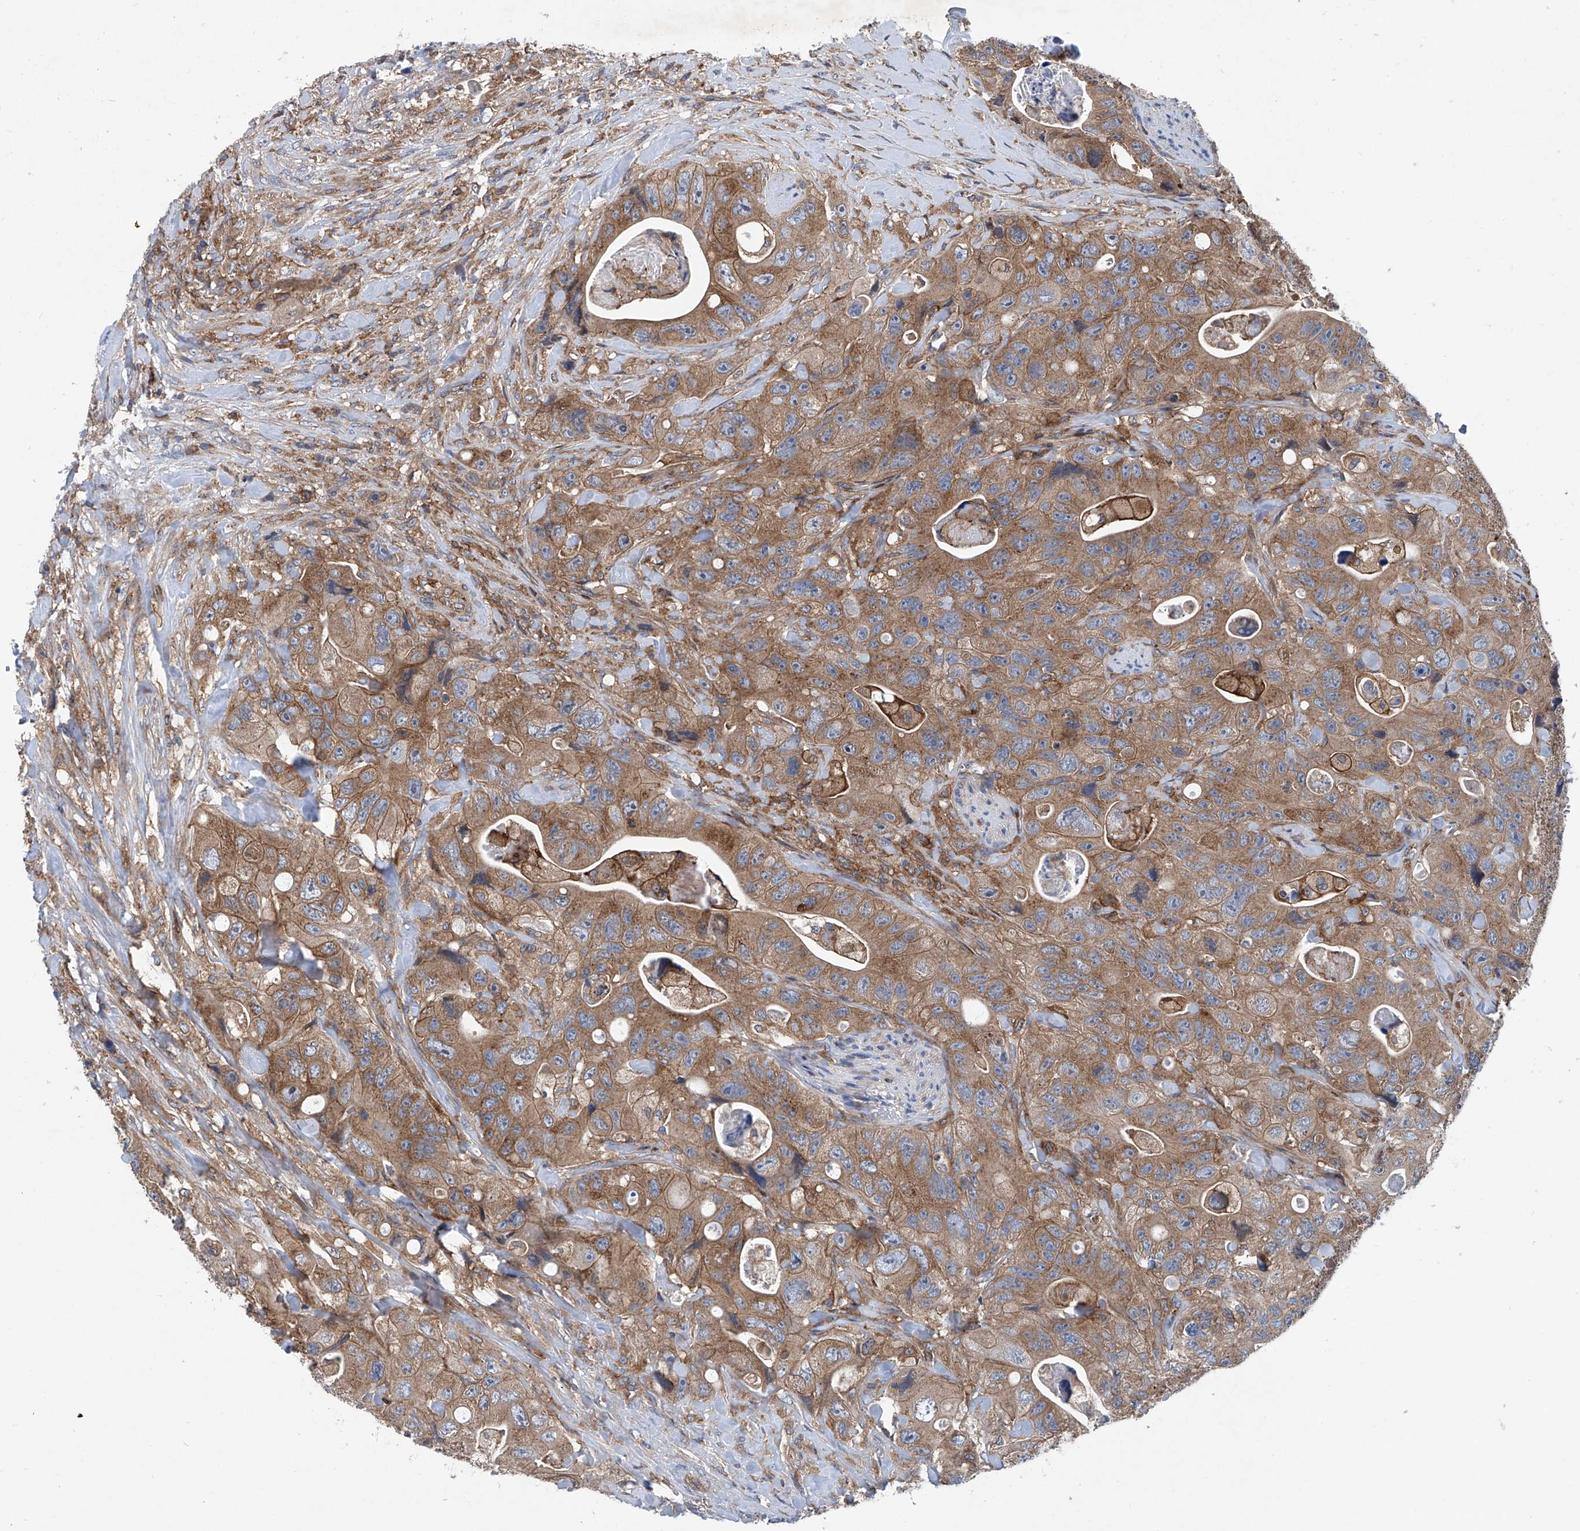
{"staining": {"intensity": "moderate", "quantity": ">75%", "location": "cytoplasmic/membranous"}, "tissue": "colorectal cancer", "cell_type": "Tumor cells", "image_type": "cancer", "snomed": [{"axis": "morphology", "description": "Adenocarcinoma, NOS"}, {"axis": "topography", "description": "Colon"}], "caption": "Immunohistochemistry (DAB) staining of colorectal cancer exhibits moderate cytoplasmic/membranous protein staining in approximately >75% of tumor cells.", "gene": "SMAP1", "patient": {"sex": "female", "age": 46}}